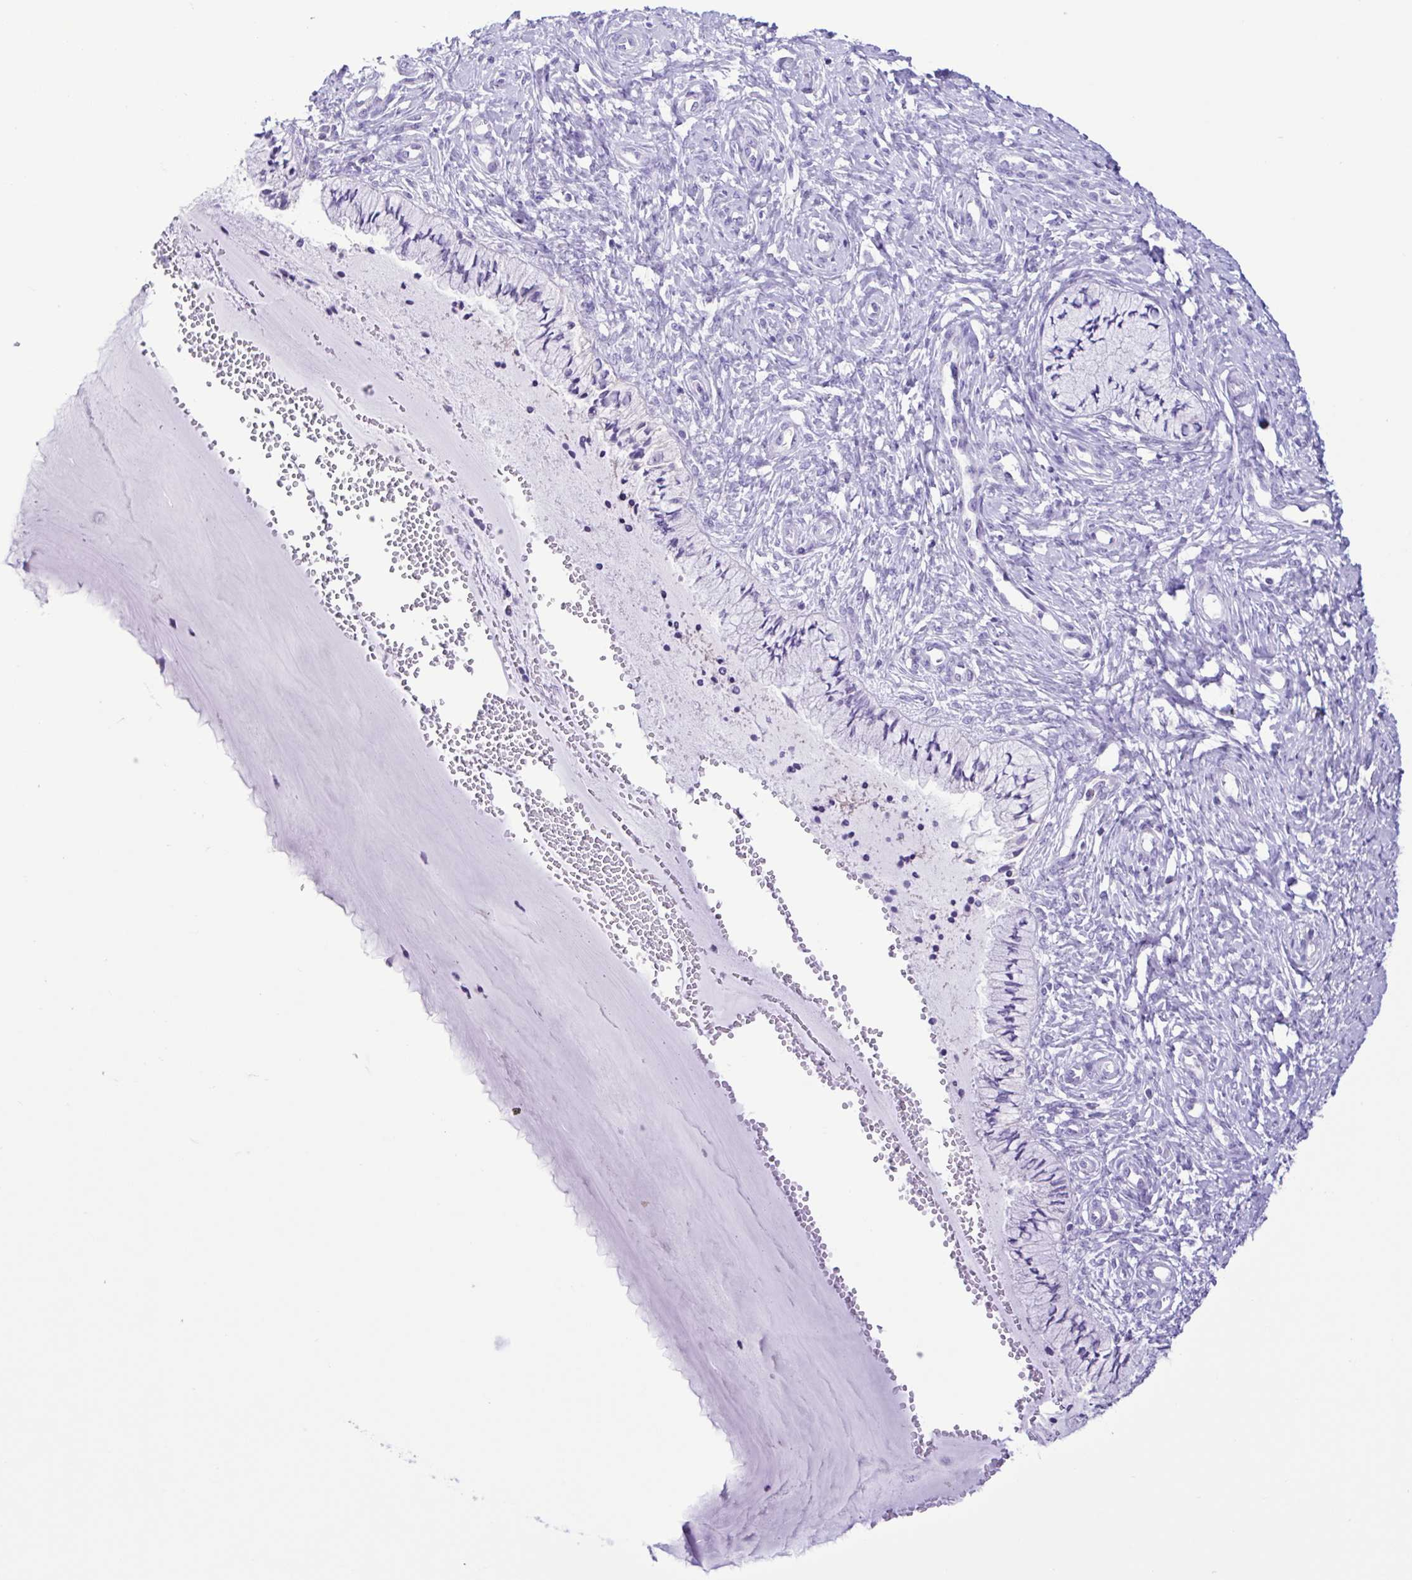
{"staining": {"intensity": "negative", "quantity": "none", "location": "none"}, "tissue": "cervix", "cell_type": "Glandular cells", "image_type": "normal", "snomed": [{"axis": "morphology", "description": "Normal tissue, NOS"}, {"axis": "topography", "description": "Cervix"}], "caption": "The immunohistochemistry (IHC) image has no significant expression in glandular cells of cervix. (Stains: DAB (3,3'-diaminobenzidine) immunohistochemistry (IHC) with hematoxylin counter stain, Microscopy: brightfield microscopy at high magnification).", "gene": "CBY2", "patient": {"sex": "female", "age": 37}}